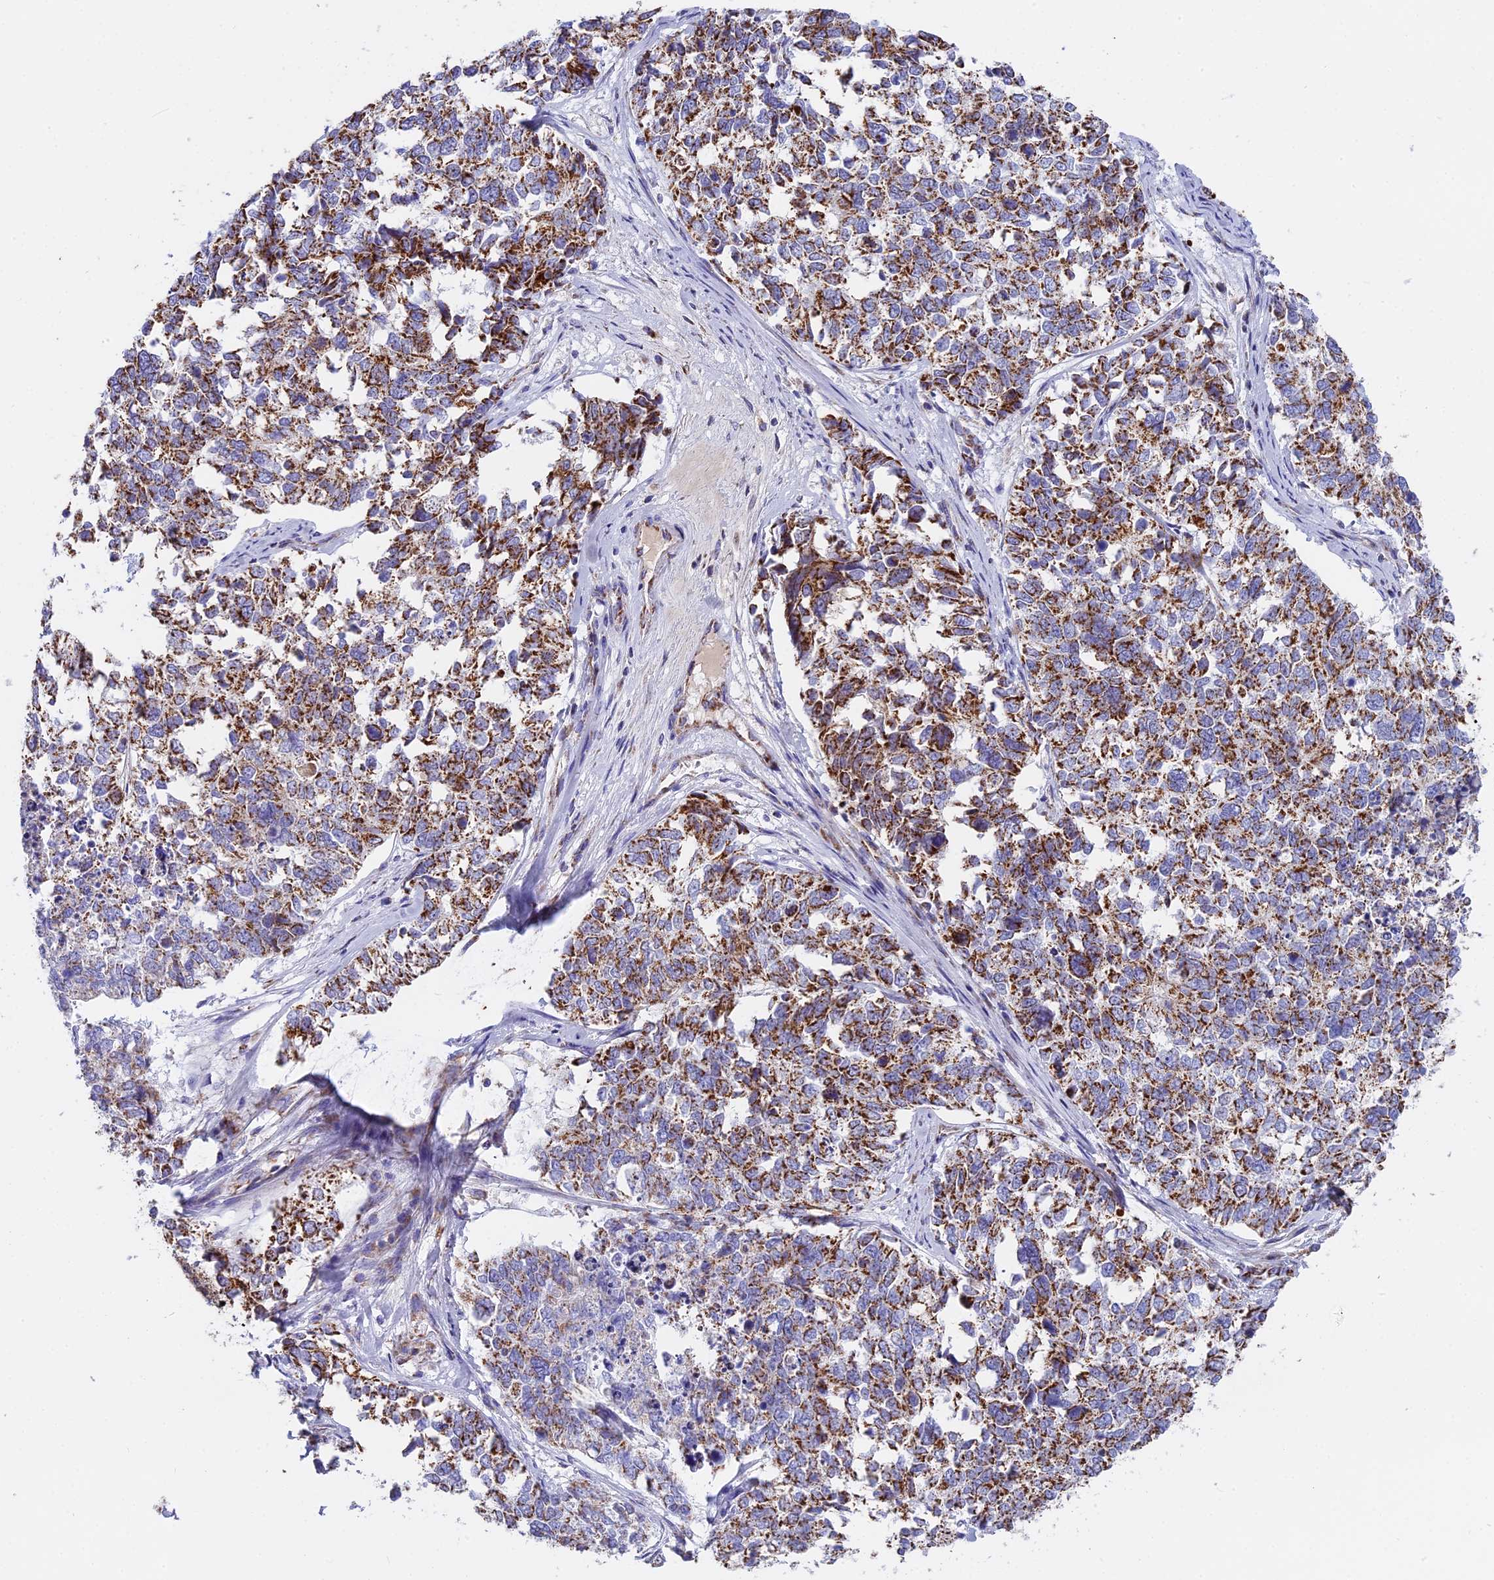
{"staining": {"intensity": "strong", "quantity": ">75%", "location": "cytoplasmic/membranous"}, "tissue": "cervical cancer", "cell_type": "Tumor cells", "image_type": "cancer", "snomed": [{"axis": "morphology", "description": "Squamous cell carcinoma, NOS"}, {"axis": "topography", "description": "Cervix"}], "caption": "Protein analysis of squamous cell carcinoma (cervical) tissue reveals strong cytoplasmic/membranous positivity in approximately >75% of tumor cells. The protein of interest is stained brown, and the nuclei are stained in blue (DAB (3,3'-diaminobenzidine) IHC with brightfield microscopy, high magnification).", "gene": "MRPS34", "patient": {"sex": "female", "age": 63}}